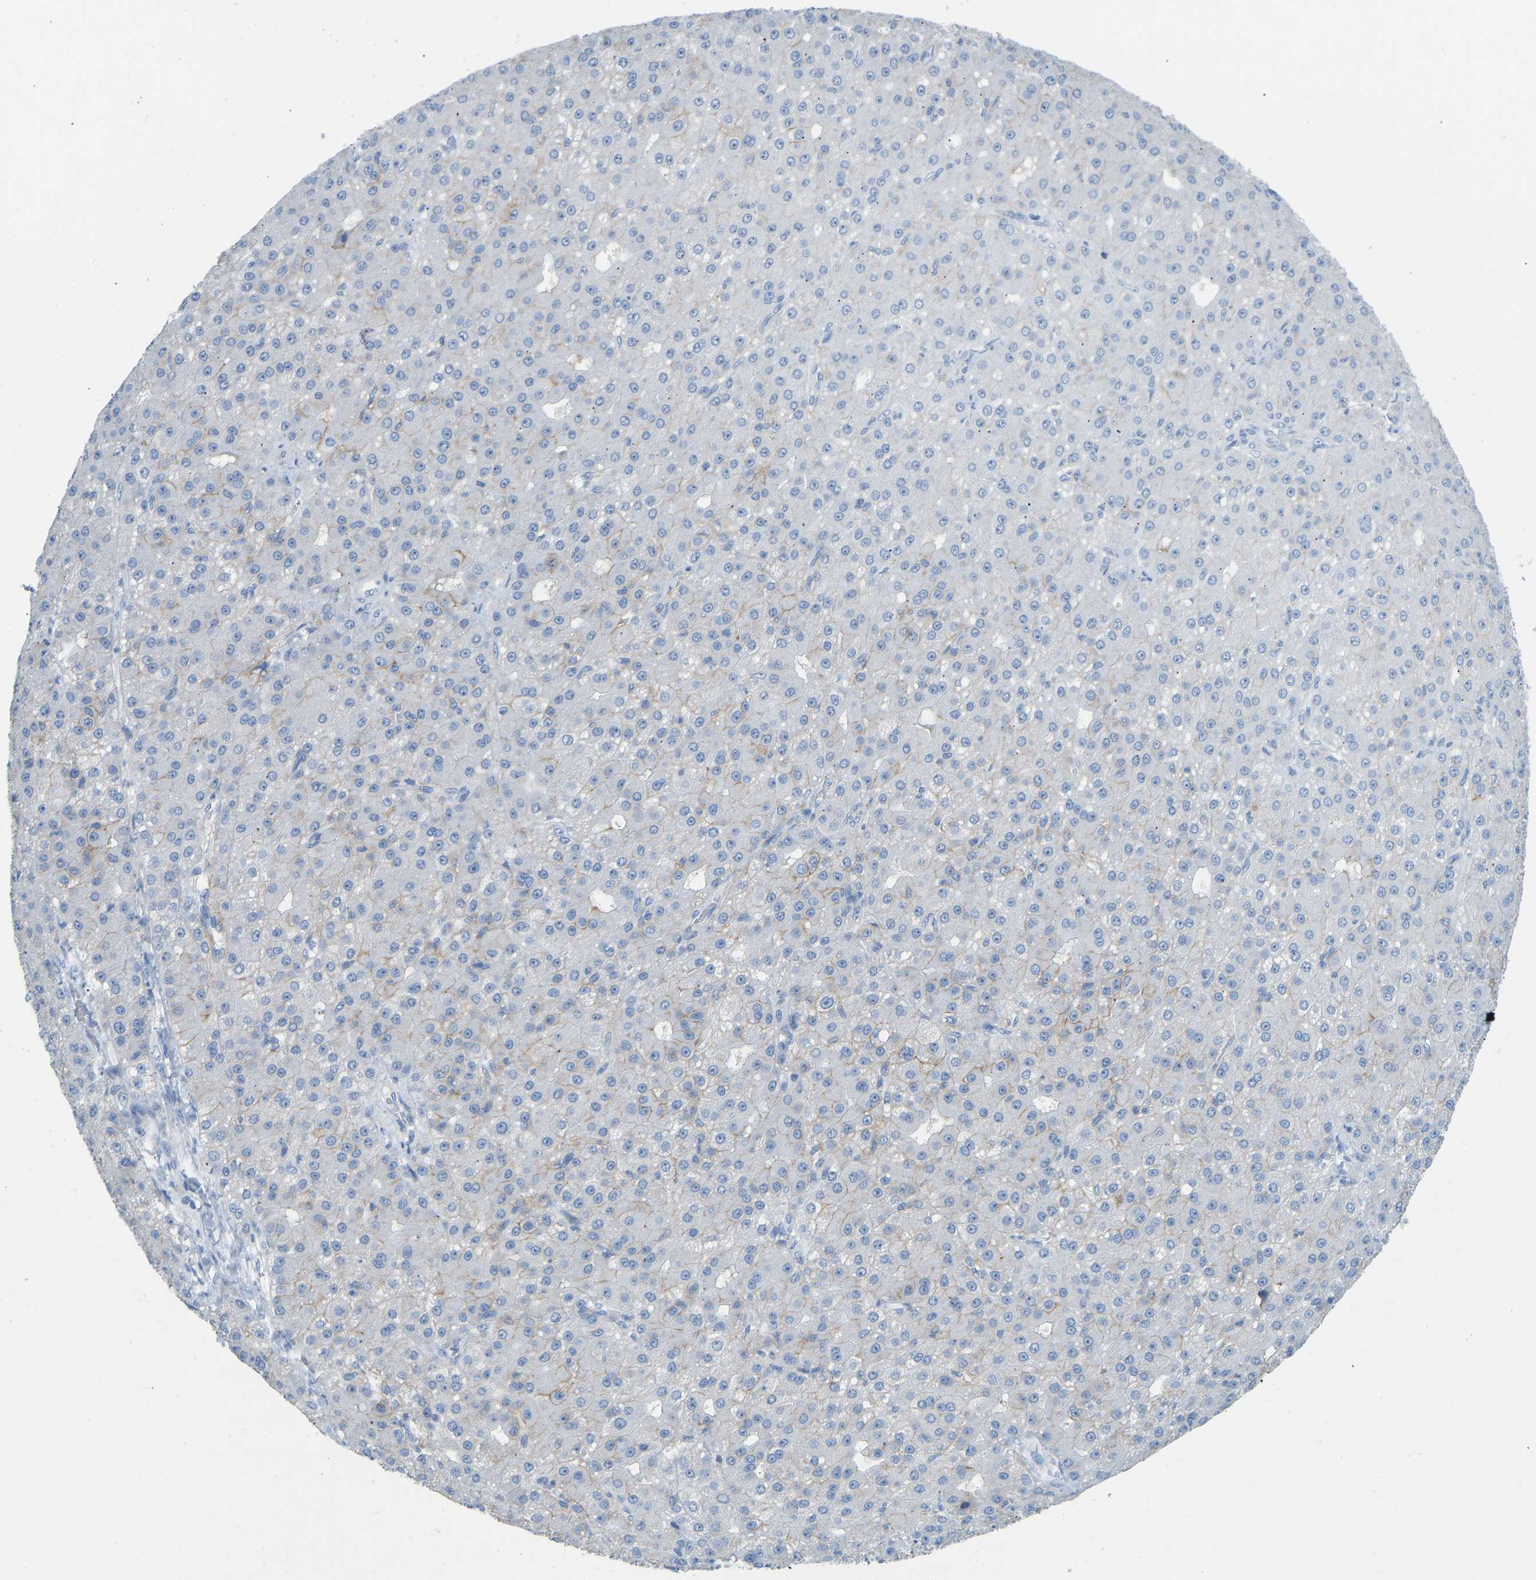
{"staining": {"intensity": "negative", "quantity": "none", "location": "none"}, "tissue": "liver cancer", "cell_type": "Tumor cells", "image_type": "cancer", "snomed": [{"axis": "morphology", "description": "Carcinoma, Hepatocellular, NOS"}, {"axis": "topography", "description": "Liver"}], "caption": "Histopathology image shows no significant protein expression in tumor cells of hepatocellular carcinoma (liver). Brightfield microscopy of immunohistochemistry (IHC) stained with DAB (3,3'-diaminobenzidine) (brown) and hematoxylin (blue), captured at high magnification.", "gene": "ATP1A1", "patient": {"sex": "male", "age": 67}}